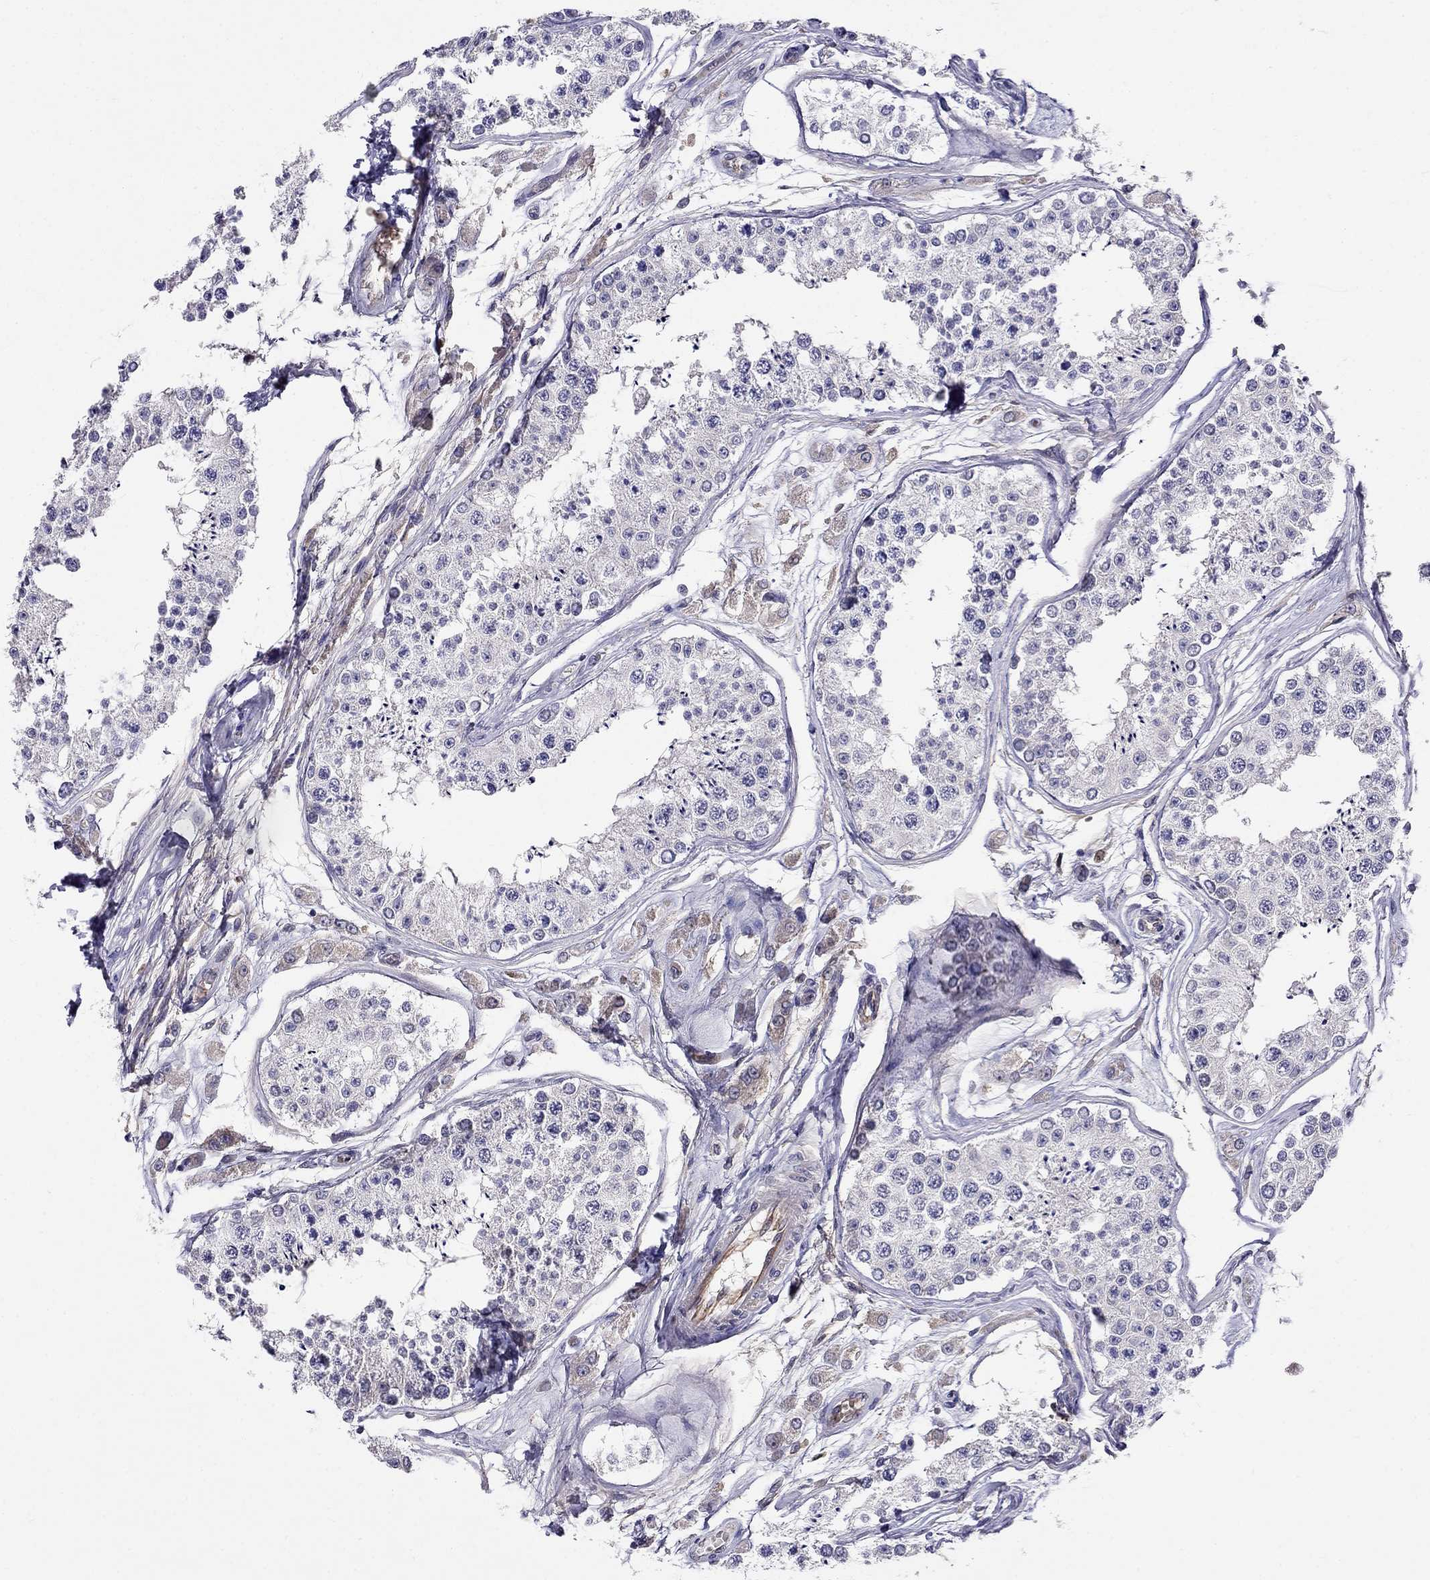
{"staining": {"intensity": "negative", "quantity": "none", "location": "none"}, "tissue": "testis", "cell_type": "Cells in seminiferous ducts", "image_type": "normal", "snomed": [{"axis": "morphology", "description": "Normal tissue, NOS"}, {"axis": "topography", "description": "Testis"}], "caption": "The image reveals no significant staining in cells in seminiferous ducts of testis. (Brightfield microscopy of DAB immunohistochemistry (IHC) at high magnification).", "gene": "SPINT4", "patient": {"sex": "male", "age": 25}}